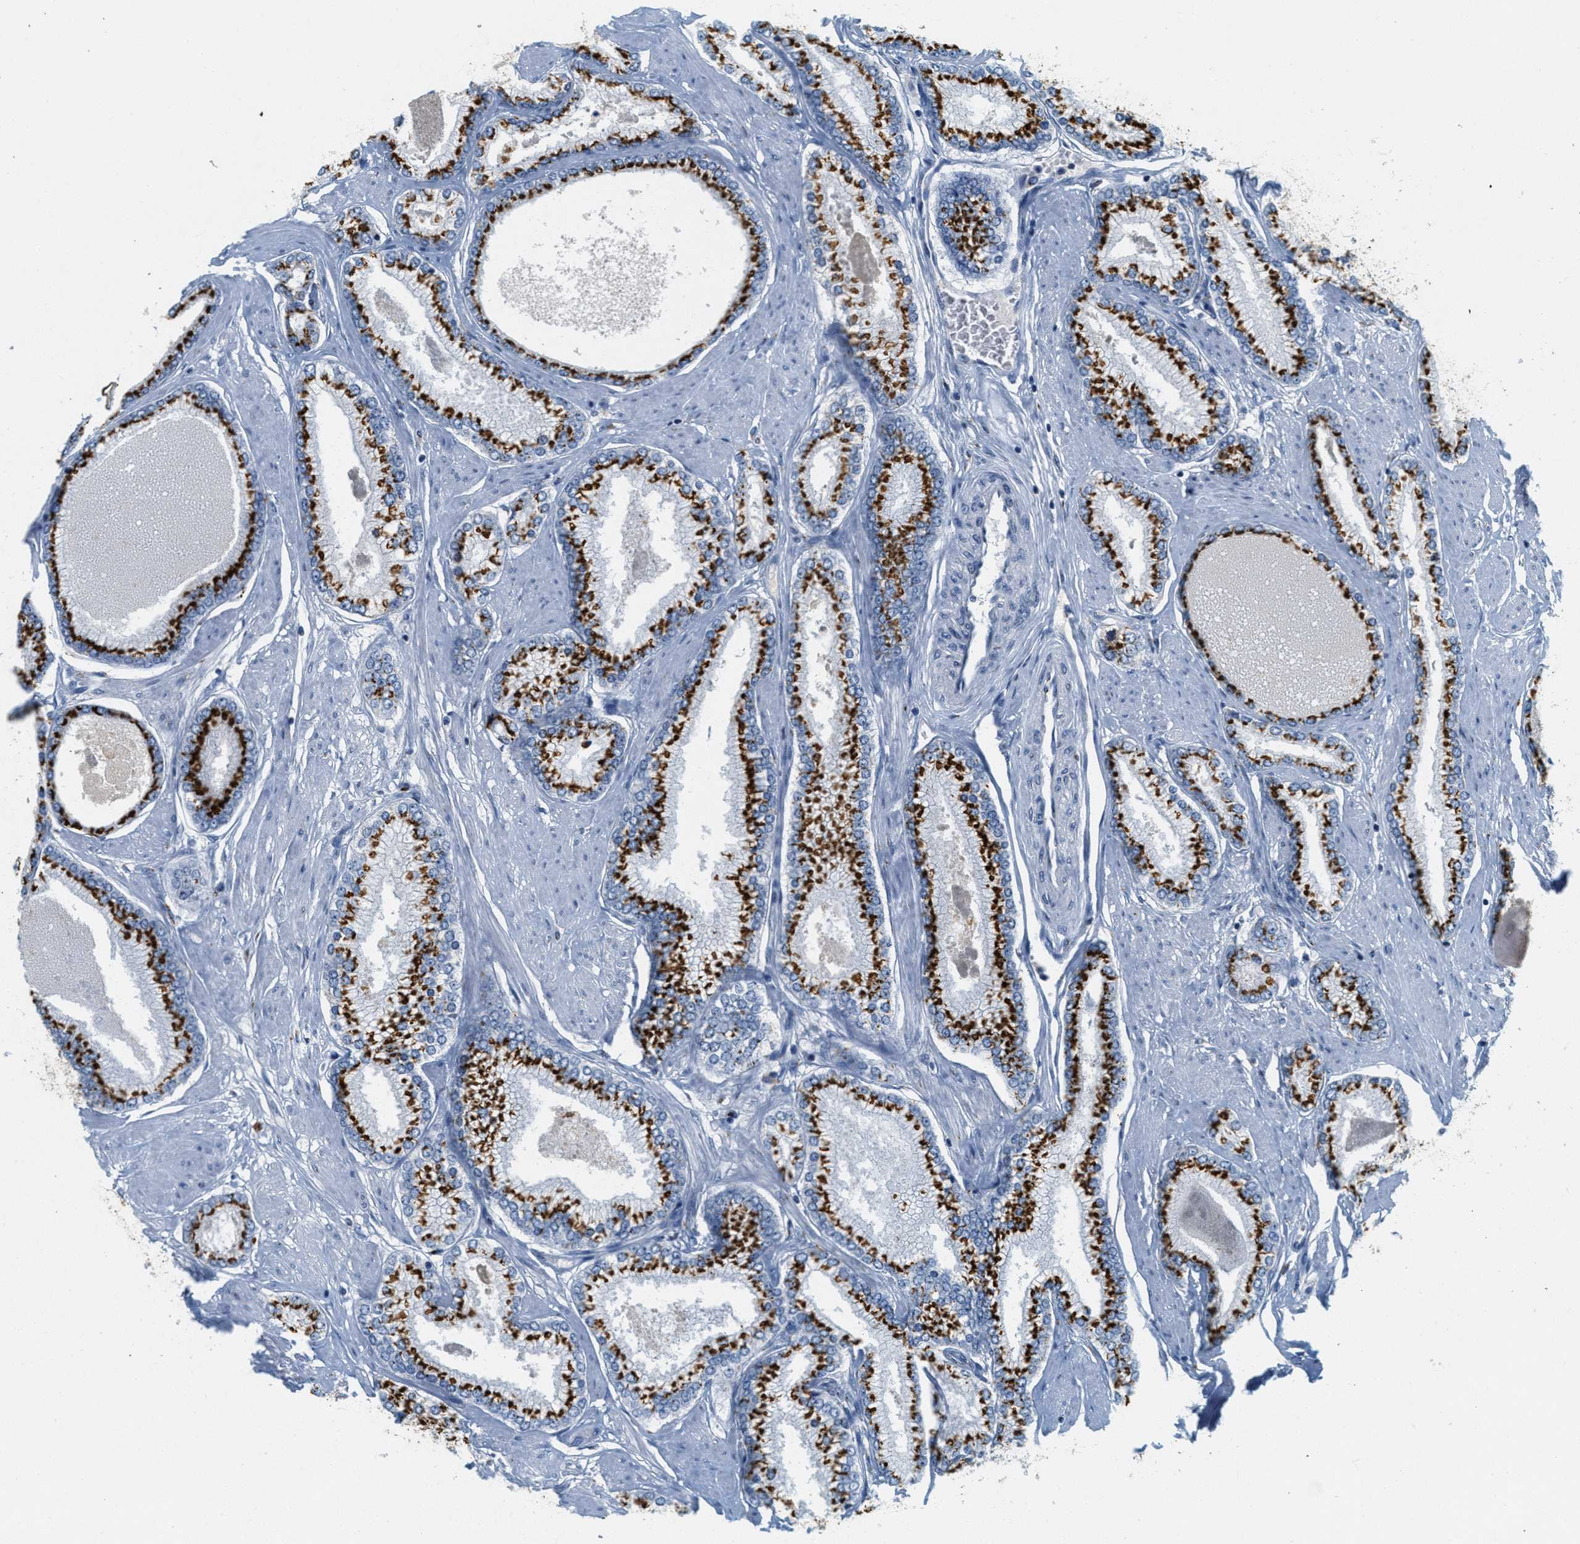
{"staining": {"intensity": "strong", "quantity": ">75%", "location": "cytoplasmic/membranous"}, "tissue": "prostate cancer", "cell_type": "Tumor cells", "image_type": "cancer", "snomed": [{"axis": "morphology", "description": "Adenocarcinoma, High grade"}, {"axis": "topography", "description": "Prostate"}], "caption": "Prostate high-grade adenocarcinoma tissue exhibits strong cytoplasmic/membranous positivity in approximately >75% of tumor cells, visualized by immunohistochemistry.", "gene": "ENTPD4", "patient": {"sex": "male", "age": 61}}